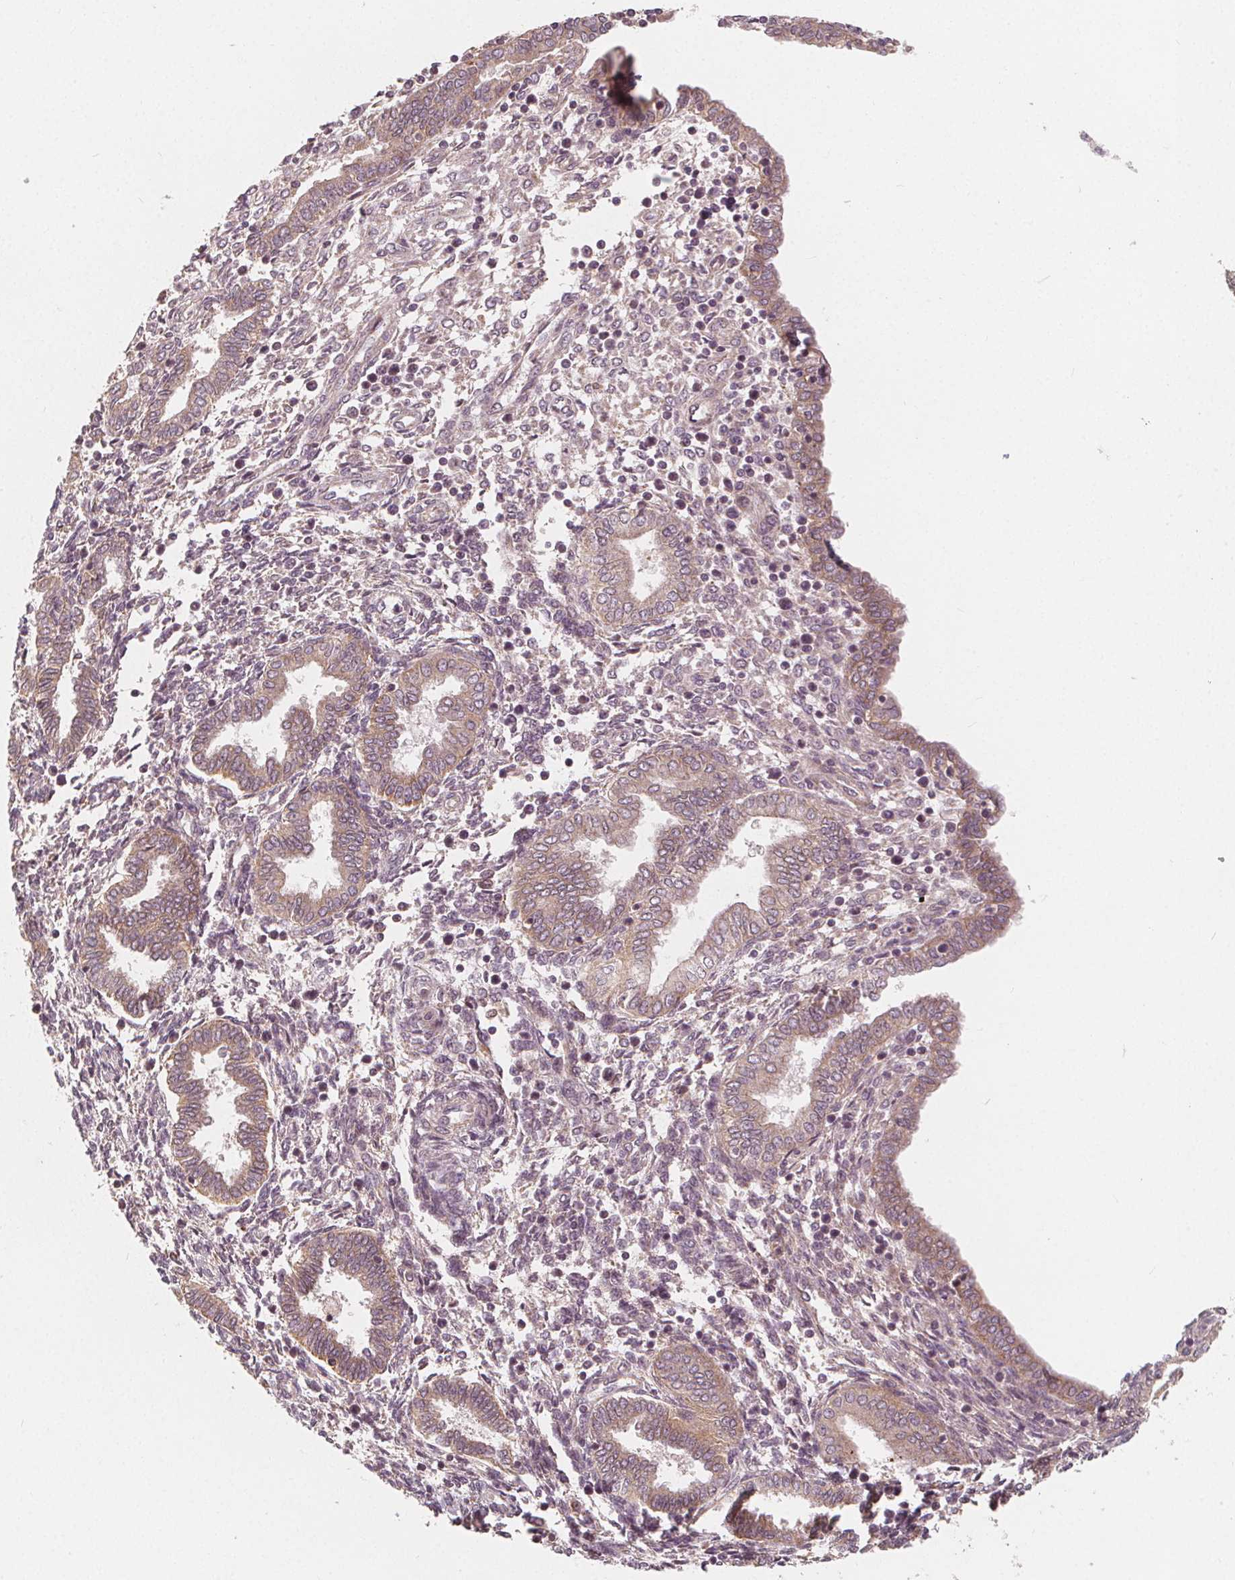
{"staining": {"intensity": "negative", "quantity": "none", "location": "none"}, "tissue": "endometrium", "cell_type": "Cells in endometrial stroma", "image_type": "normal", "snomed": [{"axis": "morphology", "description": "Normal tissue, NOS"}, {"axis": "topography", "description": "Endometrium"}], "caption": "Unremarkable endometrium was stained to show a protein in brown. There is no significant expression in cells in endometrial stroma. The staining was performed using DAB to visualize the protein expression in brown, while the nuclei were stained in blue with hematoxylin (Magnification: 20x).", "gene": "SNX12", "patient": {"sex": "female", "age": 42}}